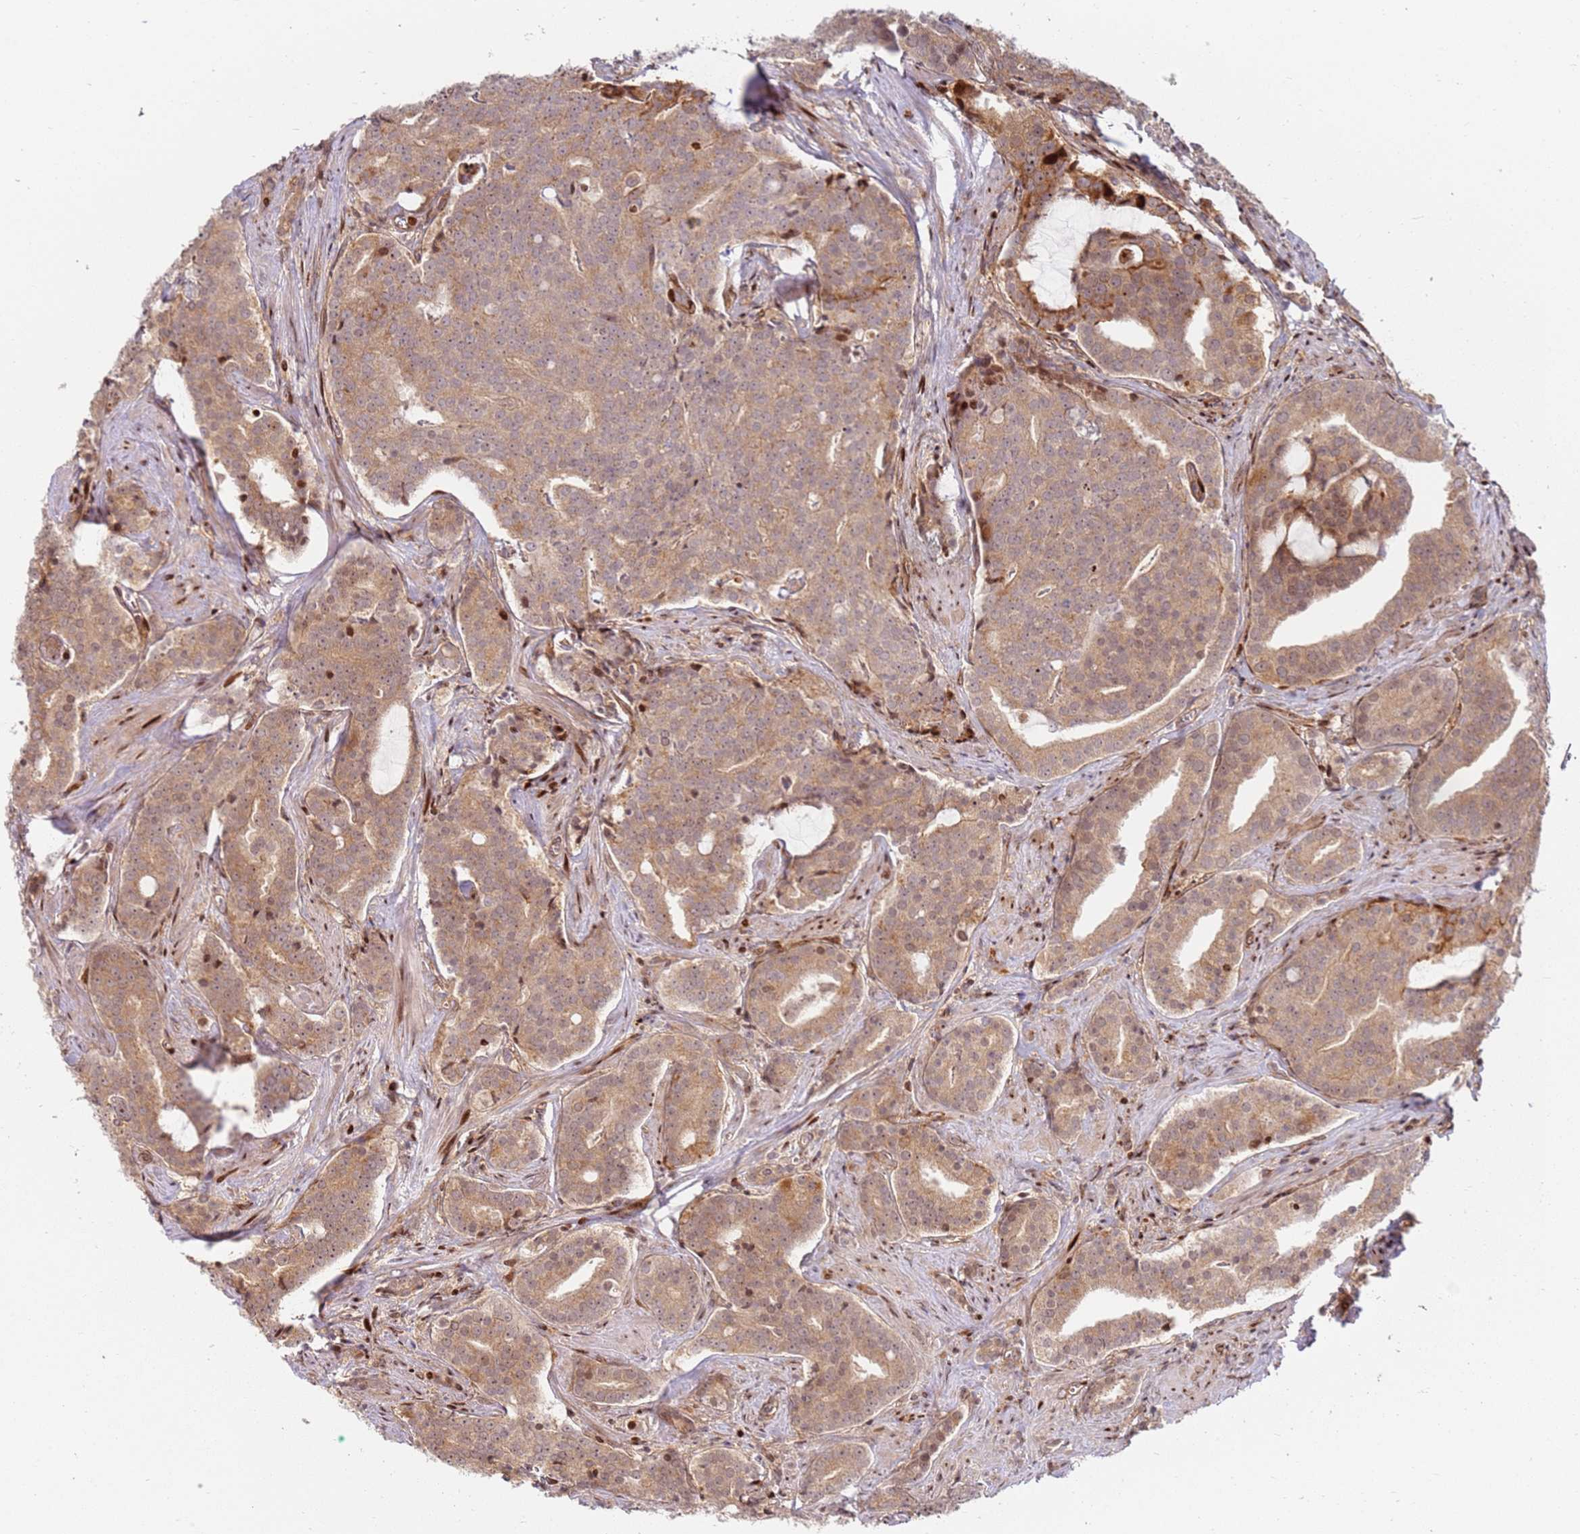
{"staining": {"intensity": "moderate", "quantity": ">75%", "location": "cytoplasmic/membranous"}, "tissue": "prostate cancer", "cell_type": "Tumor cells", "image_type": "cancer", "snomed": [{"axis": "morphology", "description": "Adenocarcinoma, High grade"}, {"axis": "topography", "description": "Prostate"}], "caption": "The micrograph displays staining of prostate cancer (high-grade adenocarcinoma), revealing moderate cytoplasmic/membranous protein positivity (brown color) within tumor cells.", "gene": "TMEM233", "patient": {"sex": "male", "age": 55}}